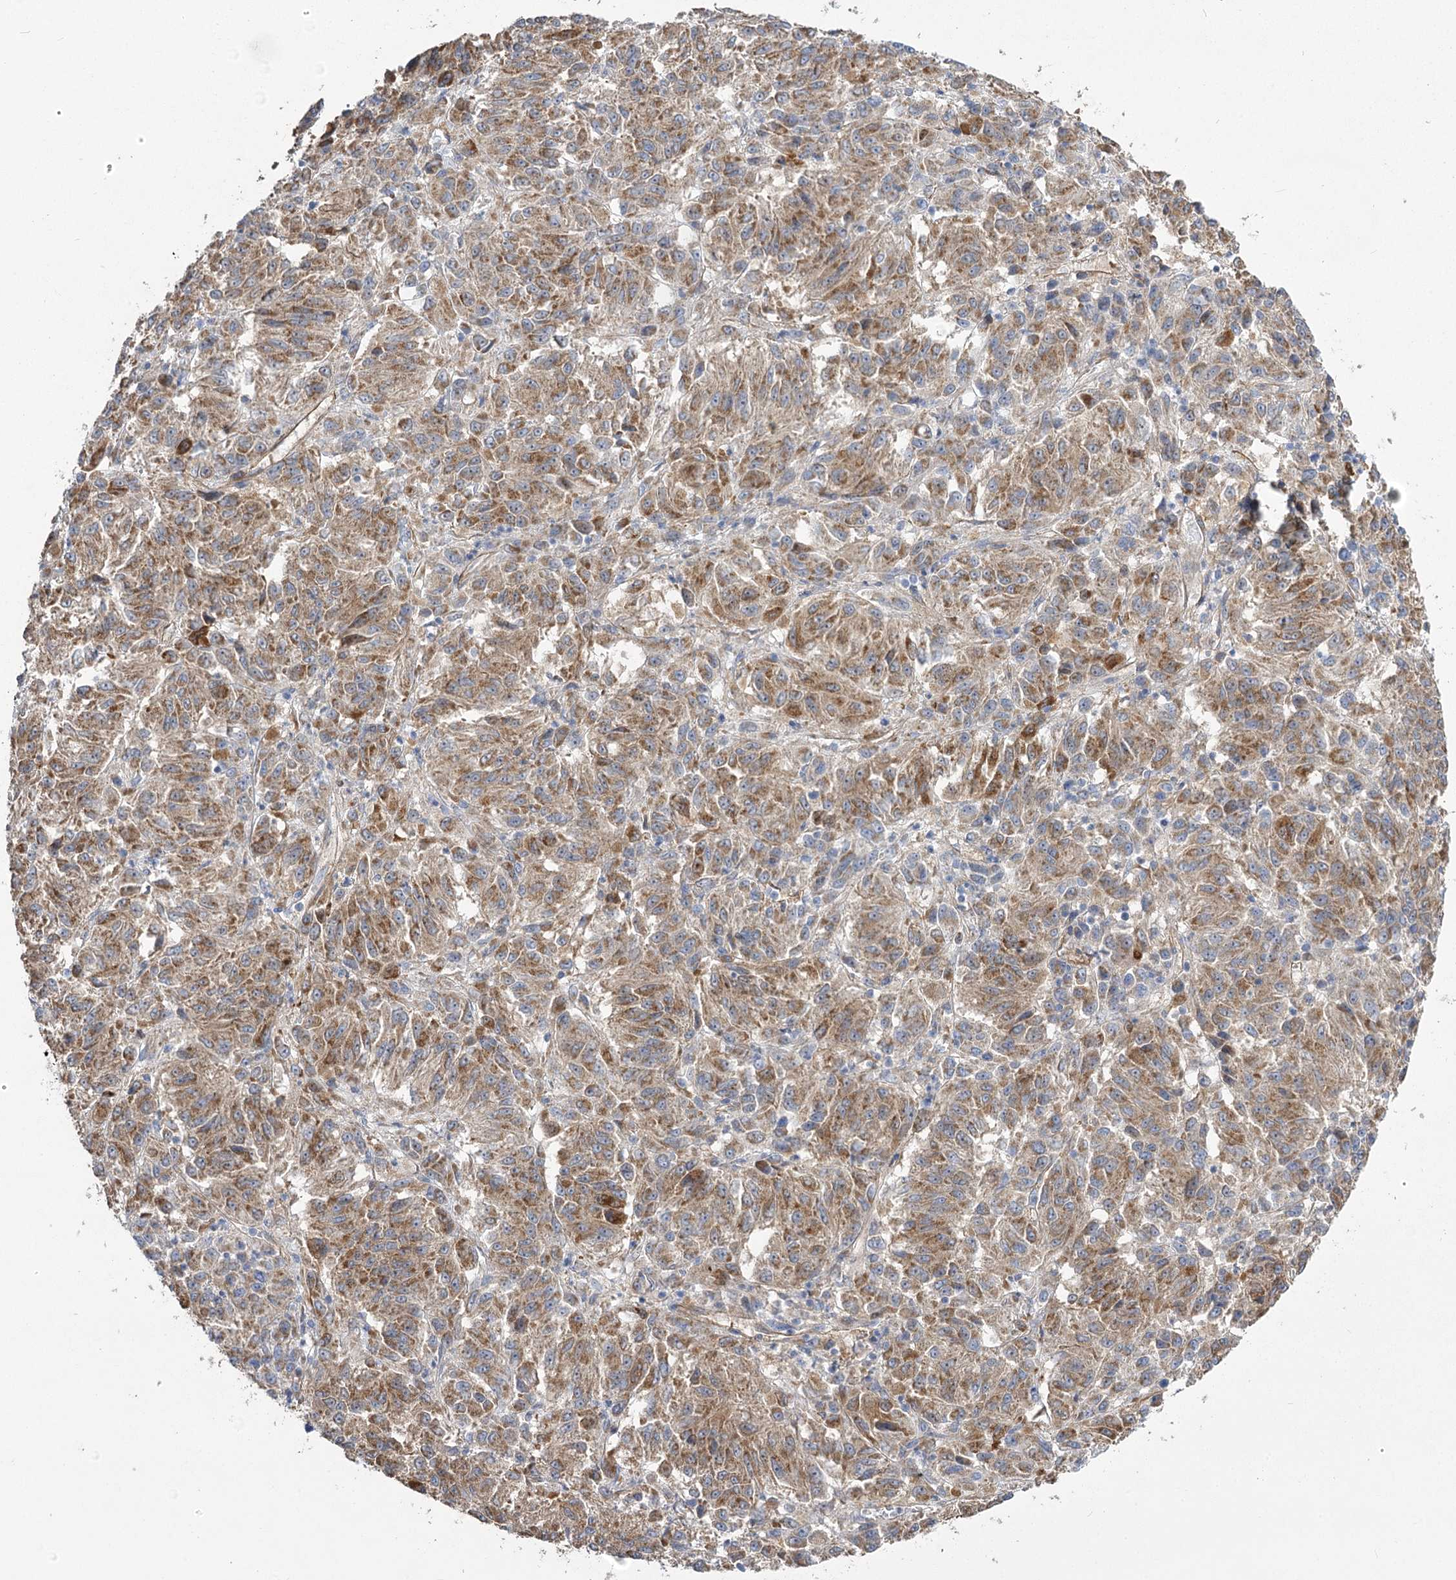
{"staining": {"intensity": "moderate", "quantity": ">75%", "location": "cytoplasmic/membranous"}, "tissue": "melanoma", "cell_type": "Tumor cells", "image_type": "cancer", "snomed": [{"axis": "morphology", "description": "Malignant melanoma, Metastatic site"}, {"axis": "topography", "description": "Lung"}], "caption": "Protein expression analysis of melanoma demonstrates moderate cytoplasmic/membranous positivity in approximately >75% of tumor cells. (DAB = brown stain, brightfield microscopy at high magnification).", "gene": "RMDN2", "patient": {"sex": "male", "age": 64}}